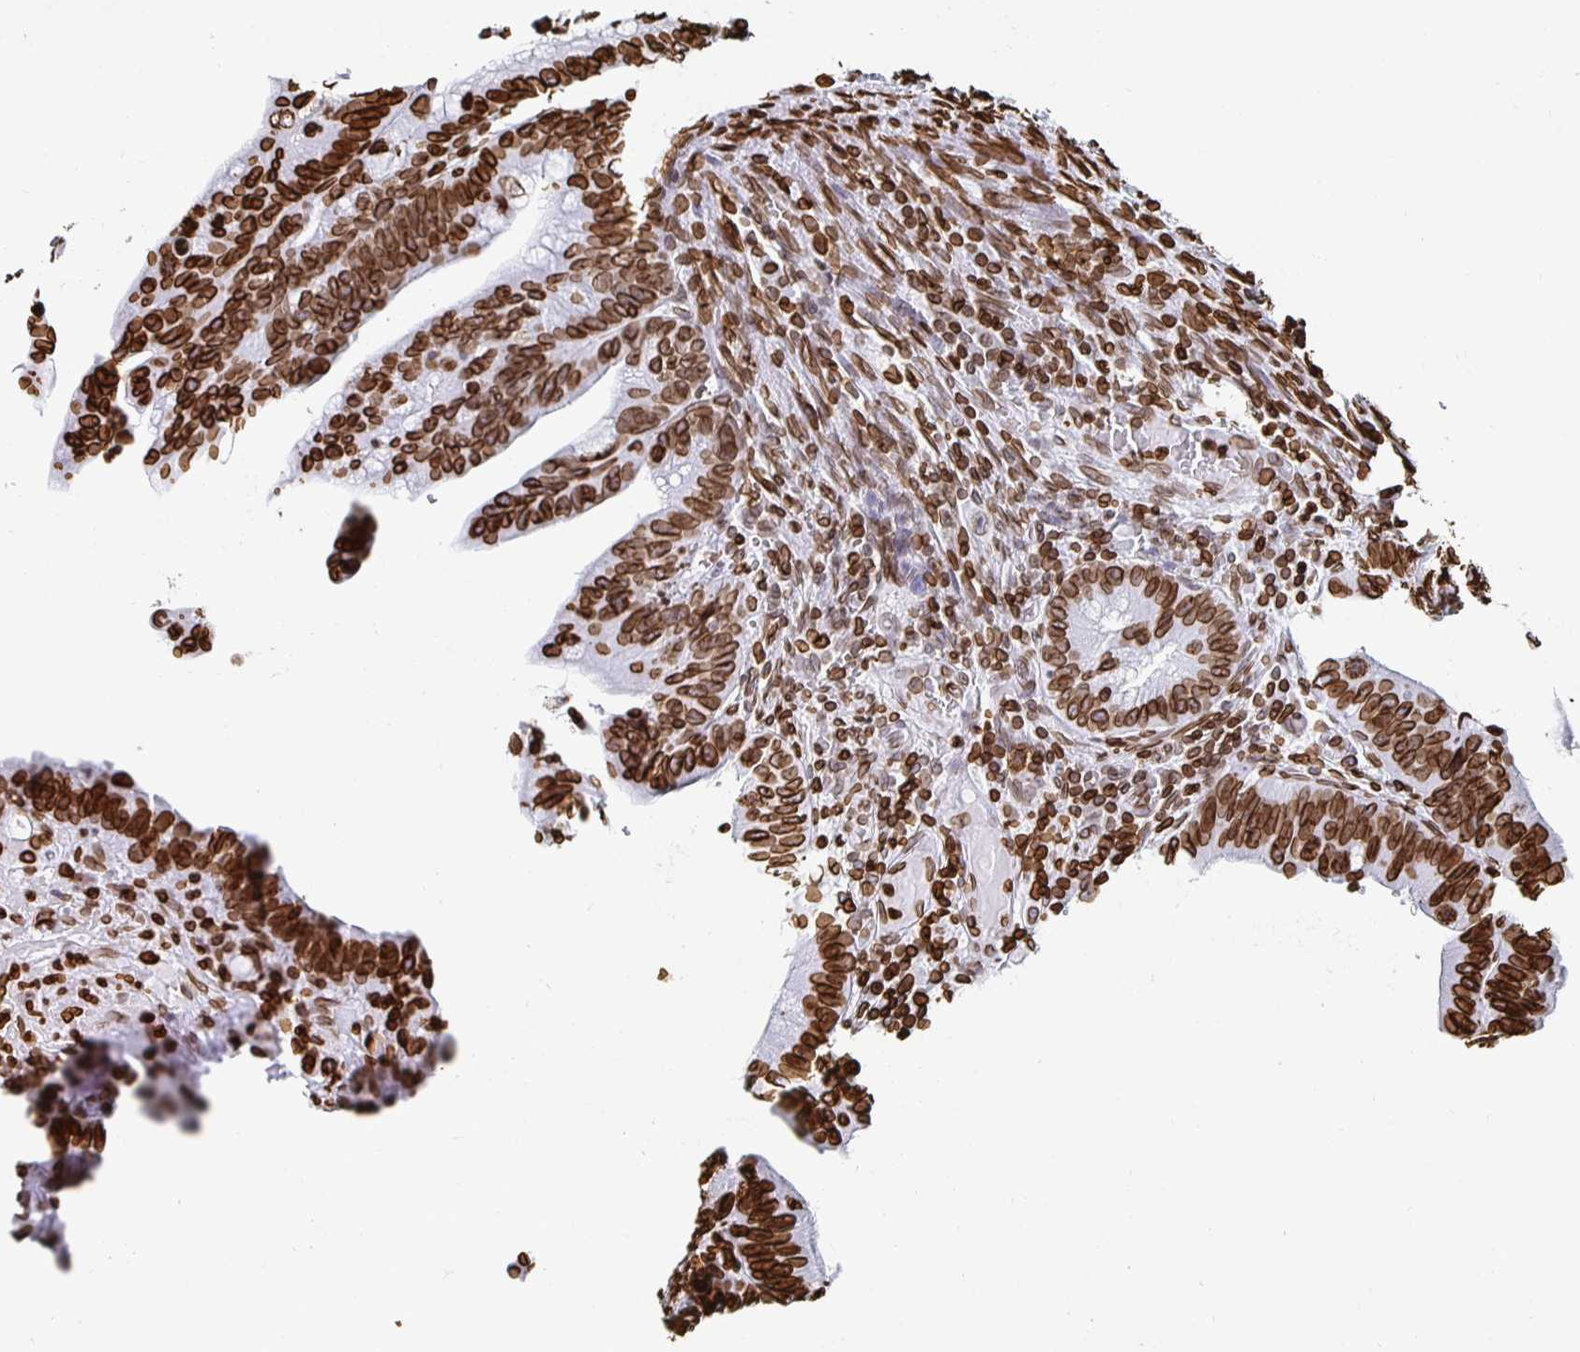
{"staining": {"intensity": "strong", "quantity": ">75%", "location": "cytoplasmic/membranous,nuclear"}, "tissue": "colorectal cancer", "cell_type": "Tumor cells", "image_type": "cancer", "snomed": [{"axis": "morphology", "description": "Adenocarcinoma, NOS"}, {"axis": "topography", "description": "Colon"}], "caption": "Immunohistochemistry staining of adenocarcinoma (colorectal), which reveals high levels of strong cytoplasmic/membranous and nuclear expression in approximately >75% of tumor cells indicating strong cytoplasmic/membranous and nuclear protein staining. The staining was performed using DAB (3,3'-diaminobenzidine) (brown) for protein detection and nuclei were counterstained in hematoxylin (blue).", "gene": "LMNB1", "patient": {"sex": "male", "age": 62}}